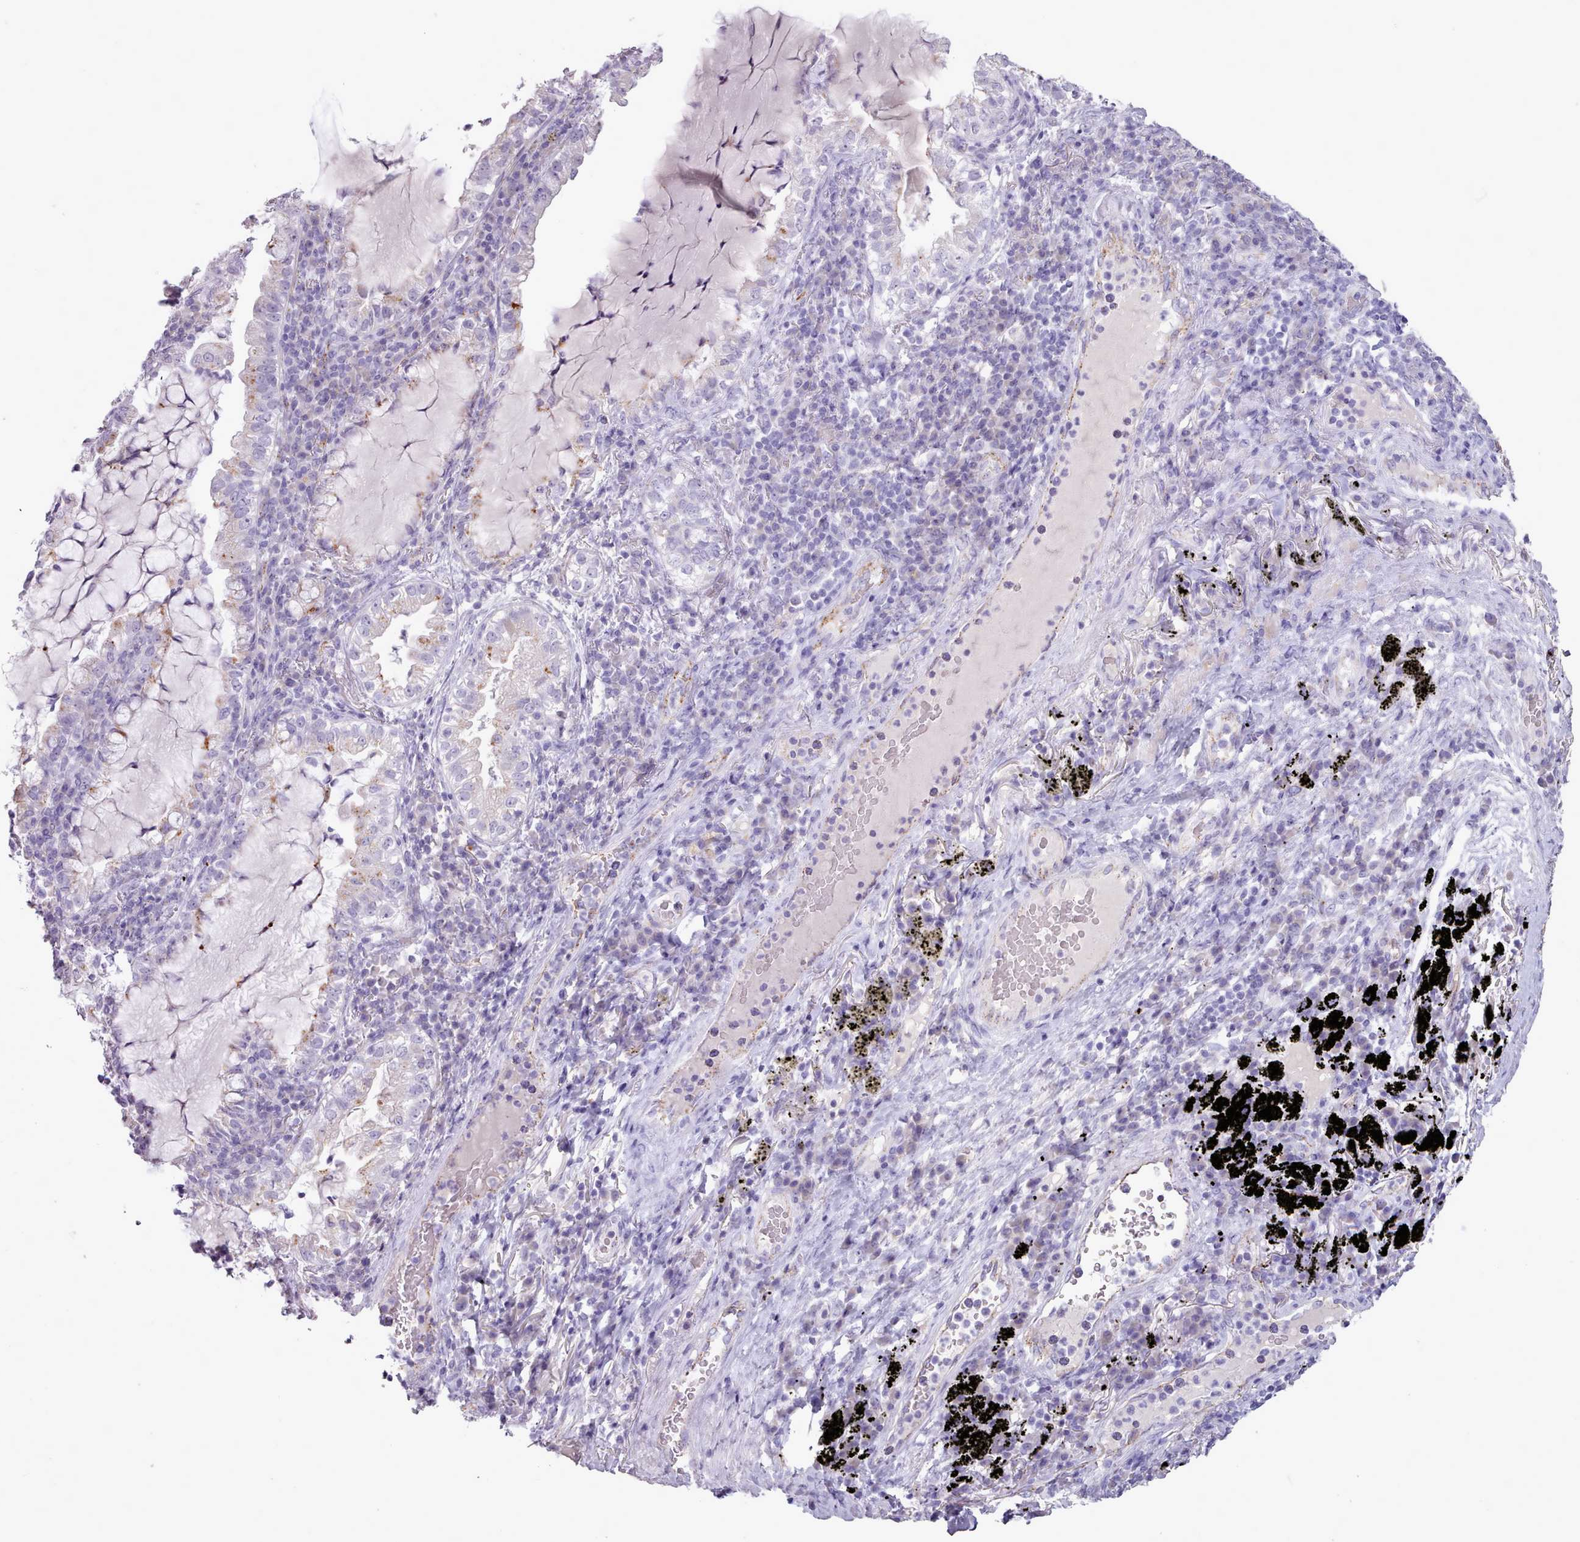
{"staining": {"intensity": "weak", "quantity": "<25%", "location": "cytoplasmic/membranous"}, "tissue": "lung cancer", "cell_type": "Tumor cells", "image_type": "cancer", "snomed": [{"axis": "morphology", "description": "Adenocarcinoma, NOS"}, {"axis": "topography", "description": "Lung"}], "caption": "An image of human lung adenocarcinoma is negative for staining in tumor cells.", "gene": "ATRAID", "patient": {"sex": "female", "age": 73}}